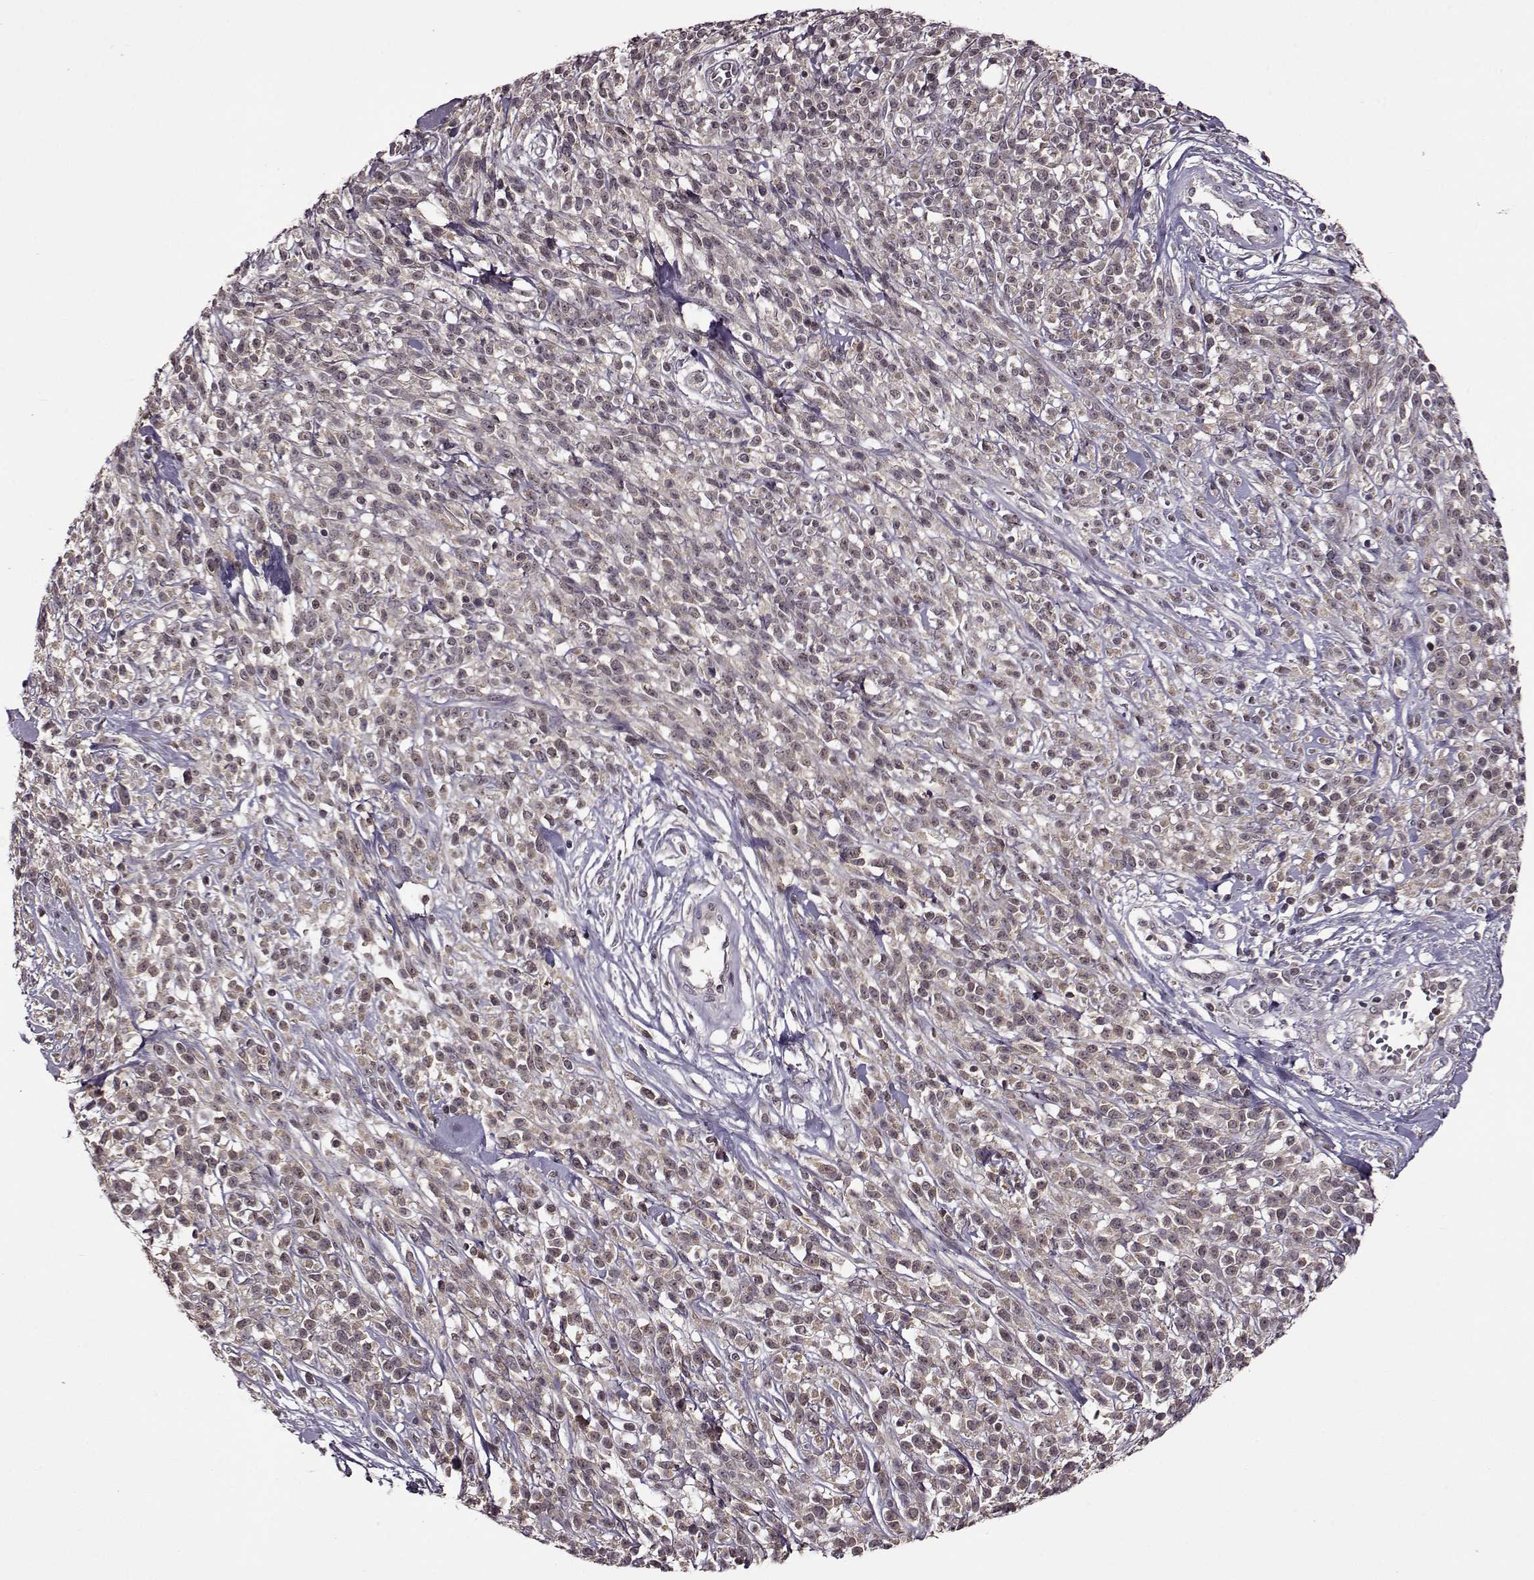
{"staining": {"intensity": "weak", "quantity": "25%-75%", "location": "cytoplasmic/membranous"}, "tissue": "melanoma", "cell_type": "Tumor cells", "image_type": "cancer", "snomed": [{"axis": "morphology", "description": "Malignant melanoma, NOS"}, {"axis": "topography", "description": "Skin"}, {"axis": "topography", "description": "Skin of trunk"}], "caption": "Malignant melanoma stained with a protein marker demonstrates weak staining in tumor cells.", "gene": "MAIP1", "patient": {"sex": "male", "age": 74}}